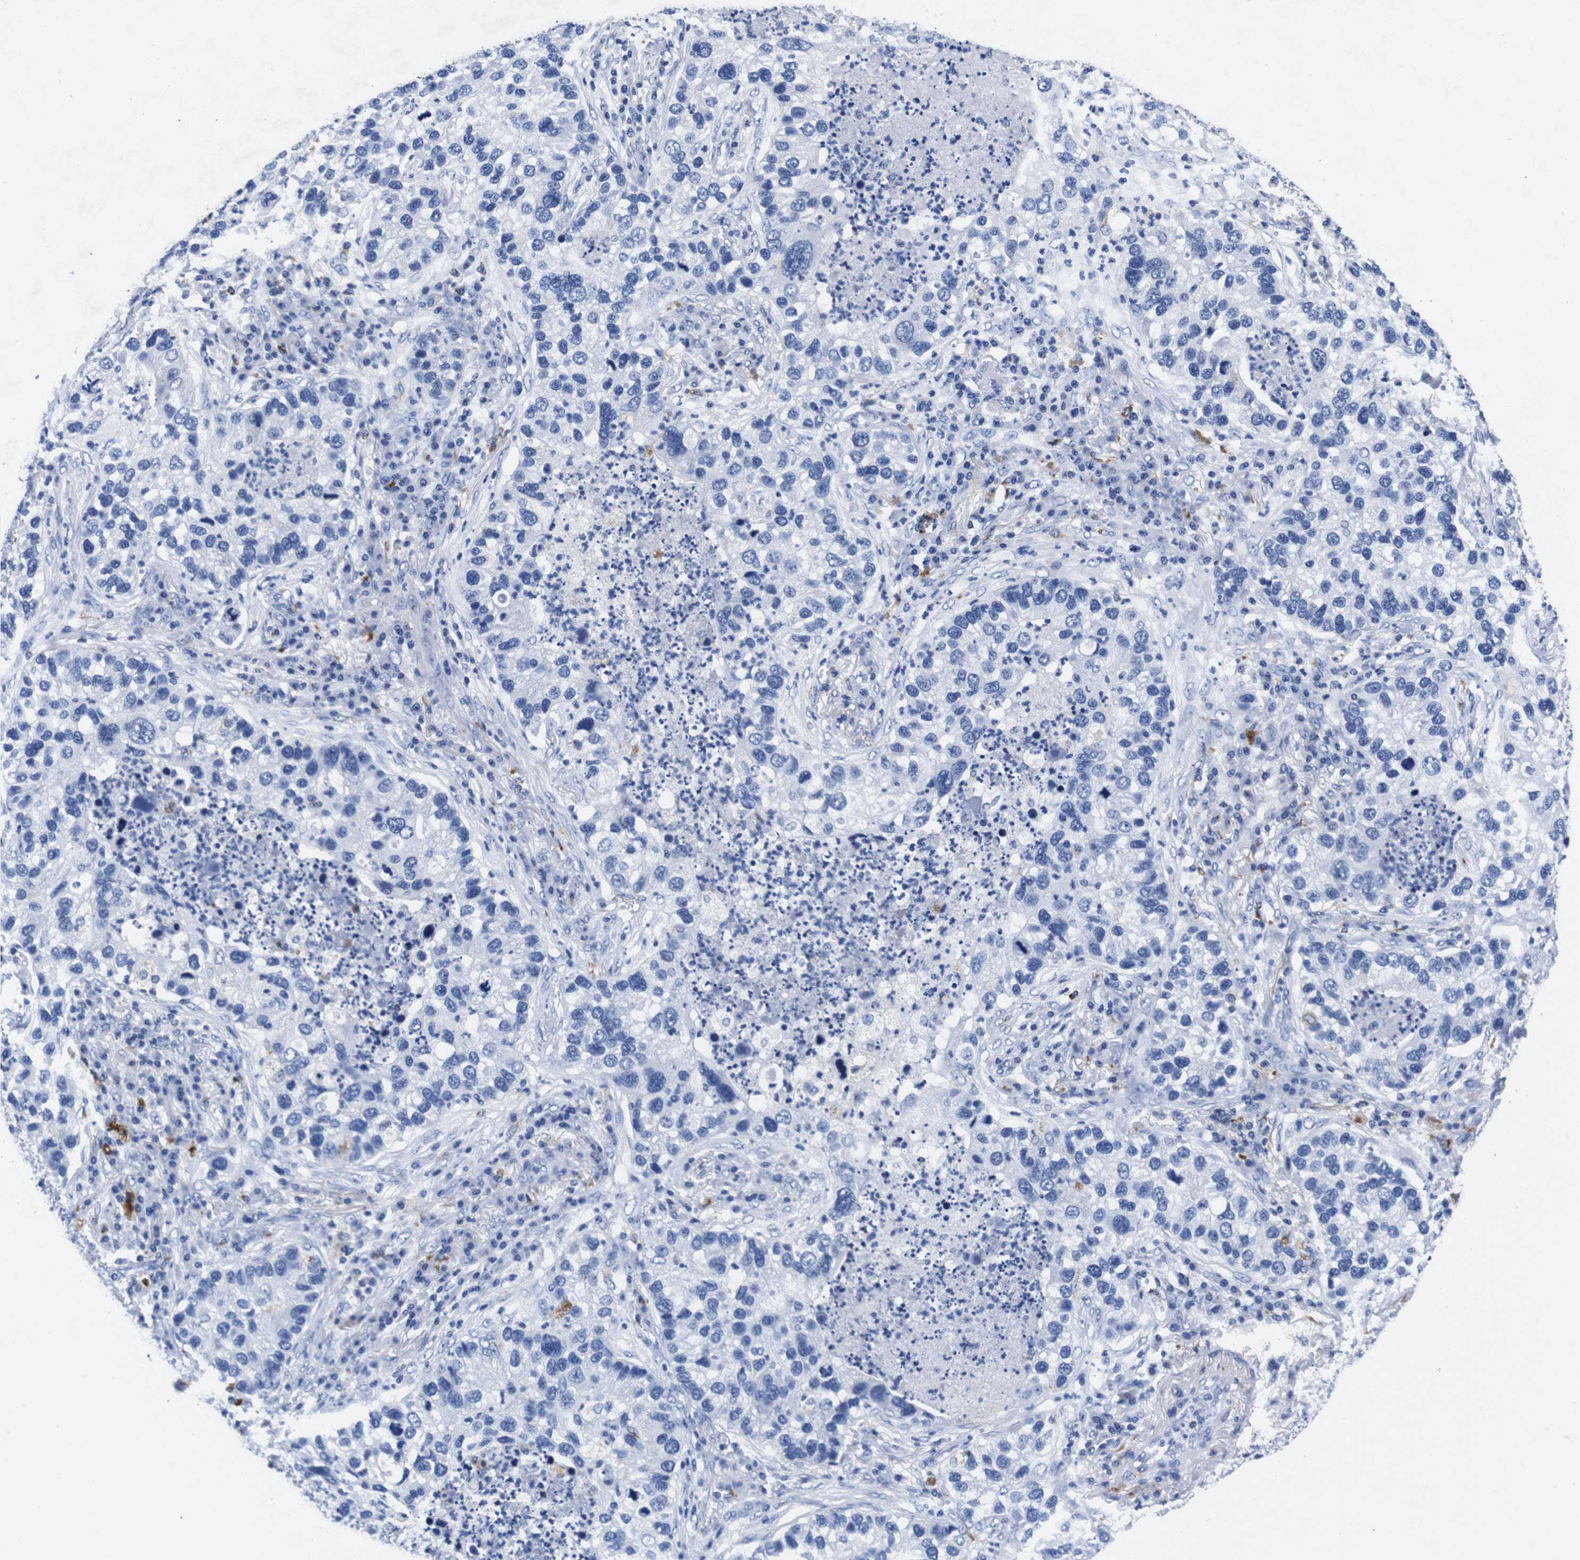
{"staining": {"intensity": "negative", "quantity": "none", "location": "none"}, "tissue": "lung cancer", "cell_type": "Tumor cells", "image_type": "cancer", "snomed": [{"axis": "morphology", "description": "Normal tissue, NOS"}, {"axis": "morphology", "description": "Adenocarcinoma, NOS"}, {"axis": "topography", "description": "Bronchus"}, {"axis": "topography", "description": "Lung"}], "caption": "Tumor cells are negative for protein expression in human lung cancer.", "gene": "HLA-DMB", "patient": {"sex": "male", "age": 54}}